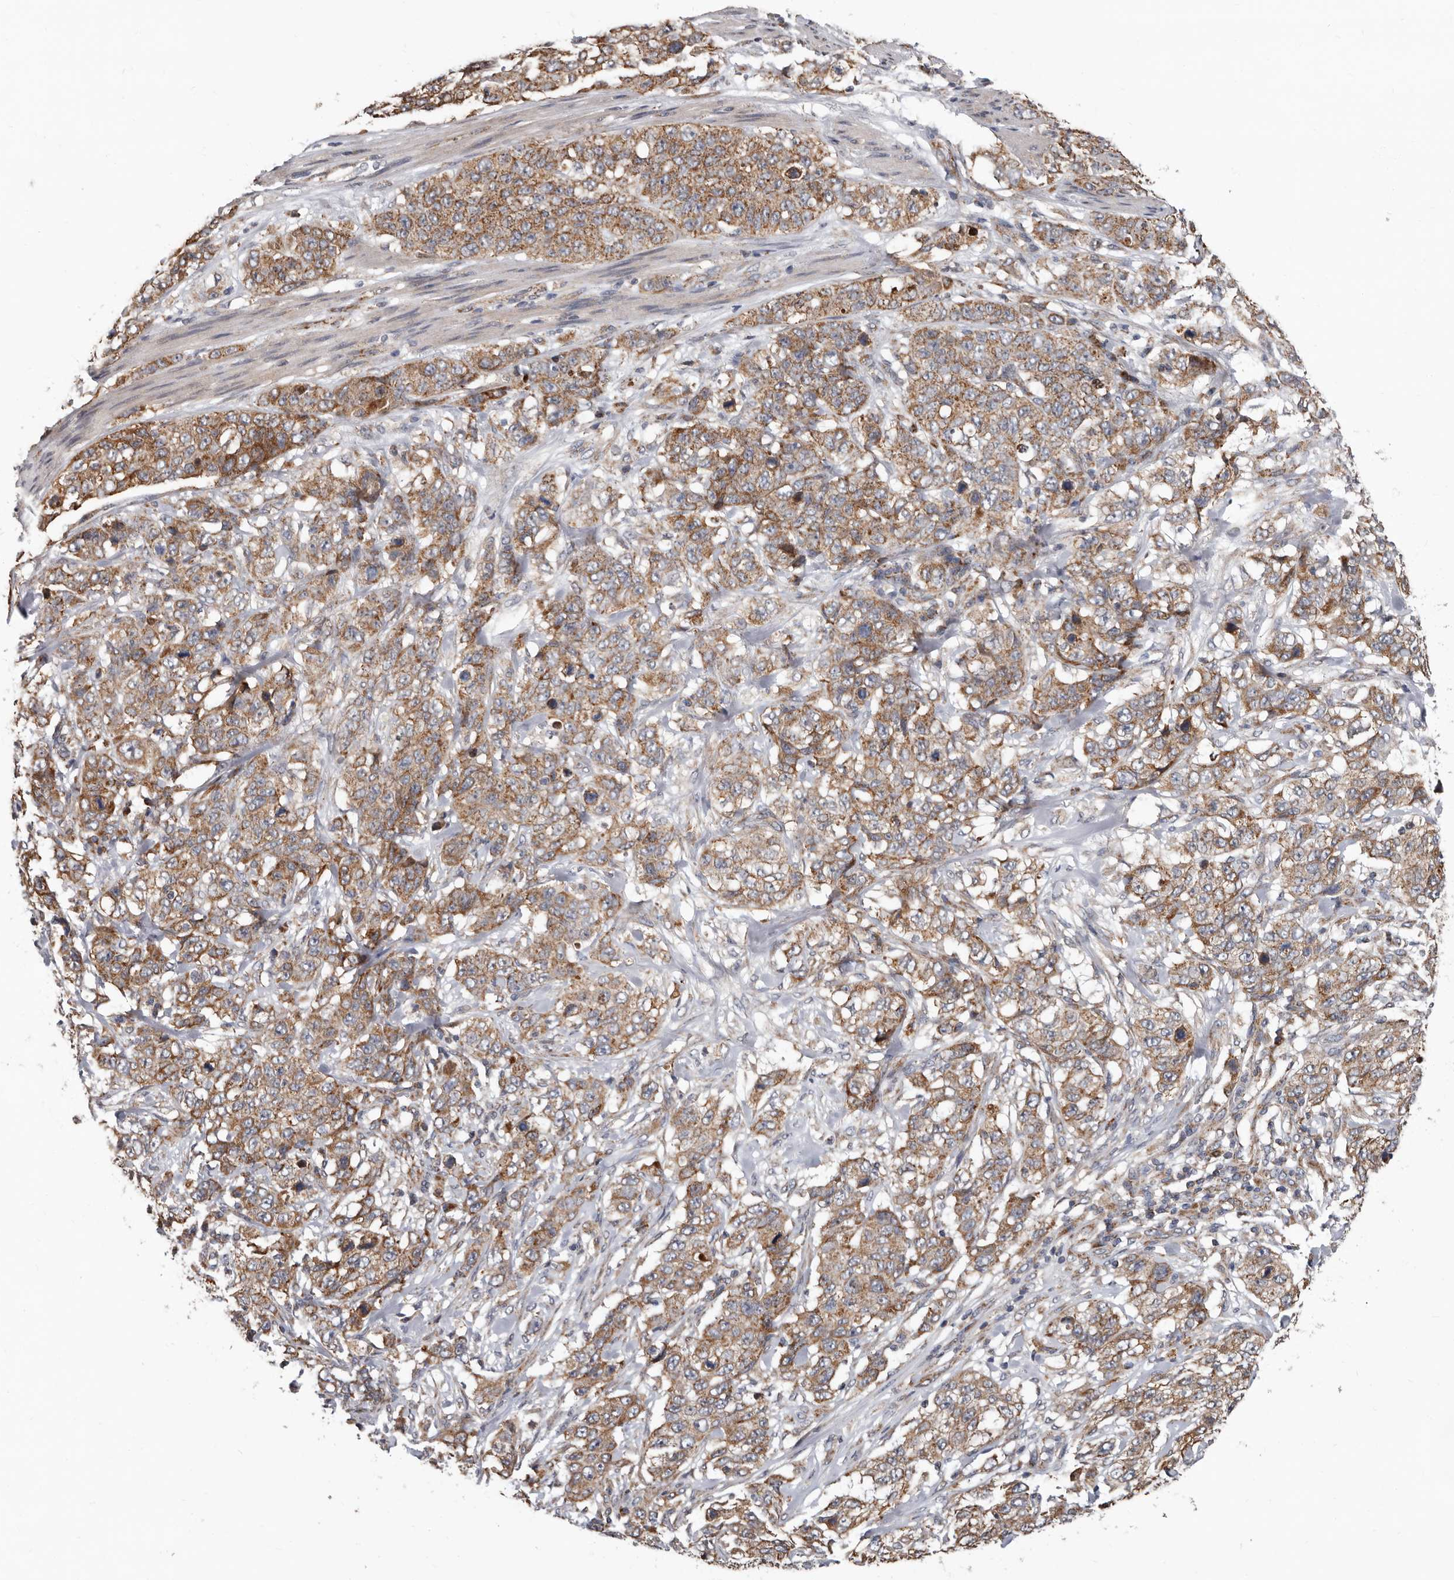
{"staining": {"intensity": "moderate", "quantity": ">75%", "location": "cytoplasmic/membranous"}, "tissue": "stomach cancer", "cell_type": "Tumor cells", "image_type": "cancer", "snomed": [{"axis": "morphology", "description": "Adenocarcinoma, NOS"}, {"axis": "topography", "description": "Stomach"}], "caption": "Tumor cells demonstrate medium levels of moderate cytoplasmic/membranous expression in approximately >75% of cells in human stomach adenocarcinoma.", "gene": "MRPL18", "patient": {"sex": "male", "age": 48}}